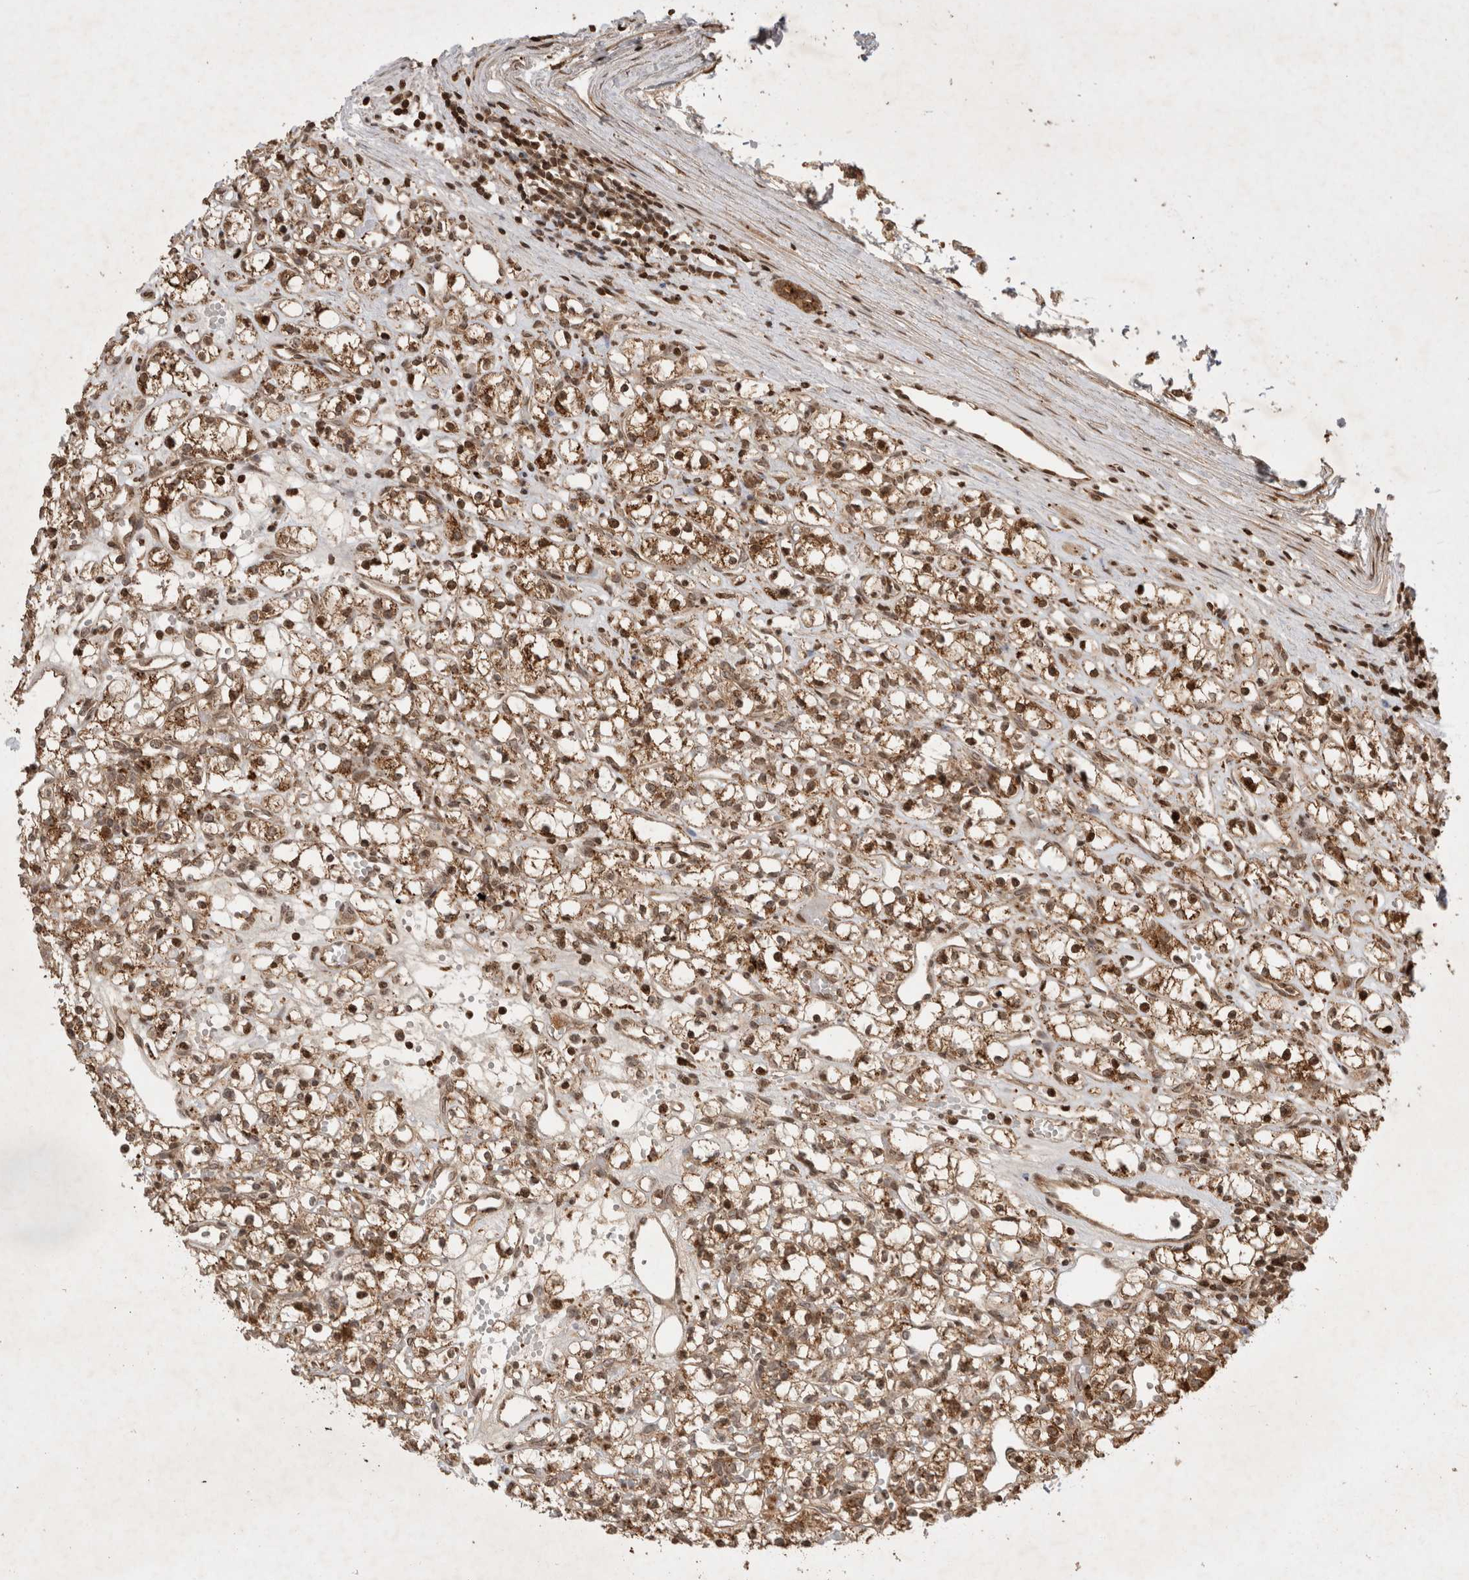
{"staining": {"intensity": "moderate", "quantity": "25%-75%", "location": "cytoplasmic/membranous"}, "tissue": "renal cancer", "cell_type": "Tumor cells", "image_type": "cancer", "snomed": [{"axis": "morphology", "description": "Adenocarcinoma, NOS"}, {"axis": "topography", "description": "Kidney"}], "caption": "DAB immunohistochemical staining of human renal adenocarcinoma exhibits moderate cytoplasmic/membranous protein positivity in approximately 25%-75% of tumor cells.", "gene": "FAM221A", "patient": {"sex": "female", "age": 59}}